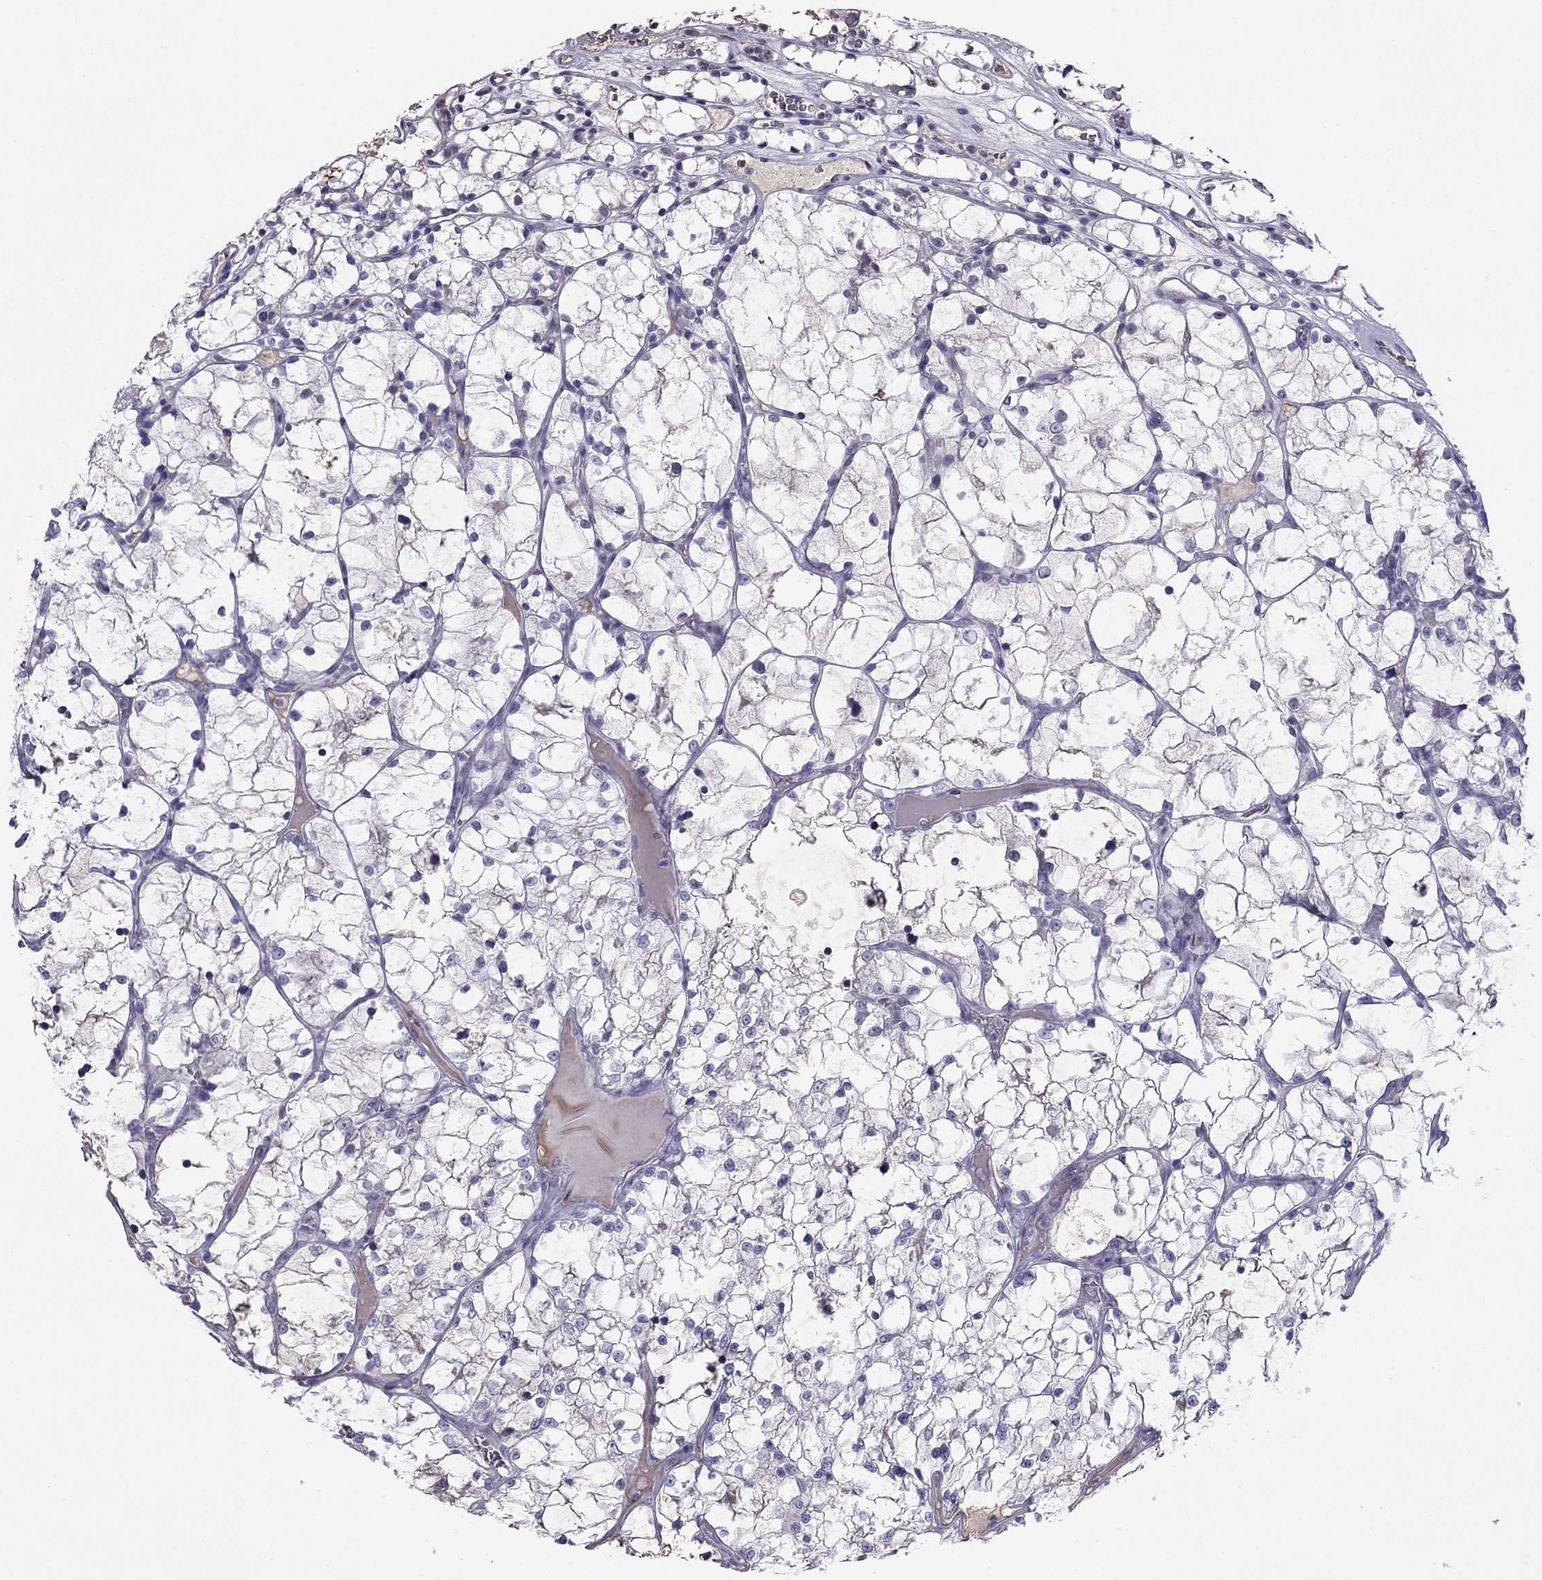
{"staining": {"intensity": "negative", "quantity": "none", "location": "none"}, "tissue": "renal cancer", "cell_type": "Tumor cells", "image_type": "cancer", "snomed": [{"axis": "morphology", "description": "Adenocarcinoma, NOS"}, {"axis": "topography", "description": "Kidney"}], "caption": "Immunohistochemistry (IHC) image of neoplastic tissue: renal cancer stained with DAB shows no significant protein staining in tumor cells.", "gene": "TBC1D21", "patient": {"sex": "female", "age": 69}}